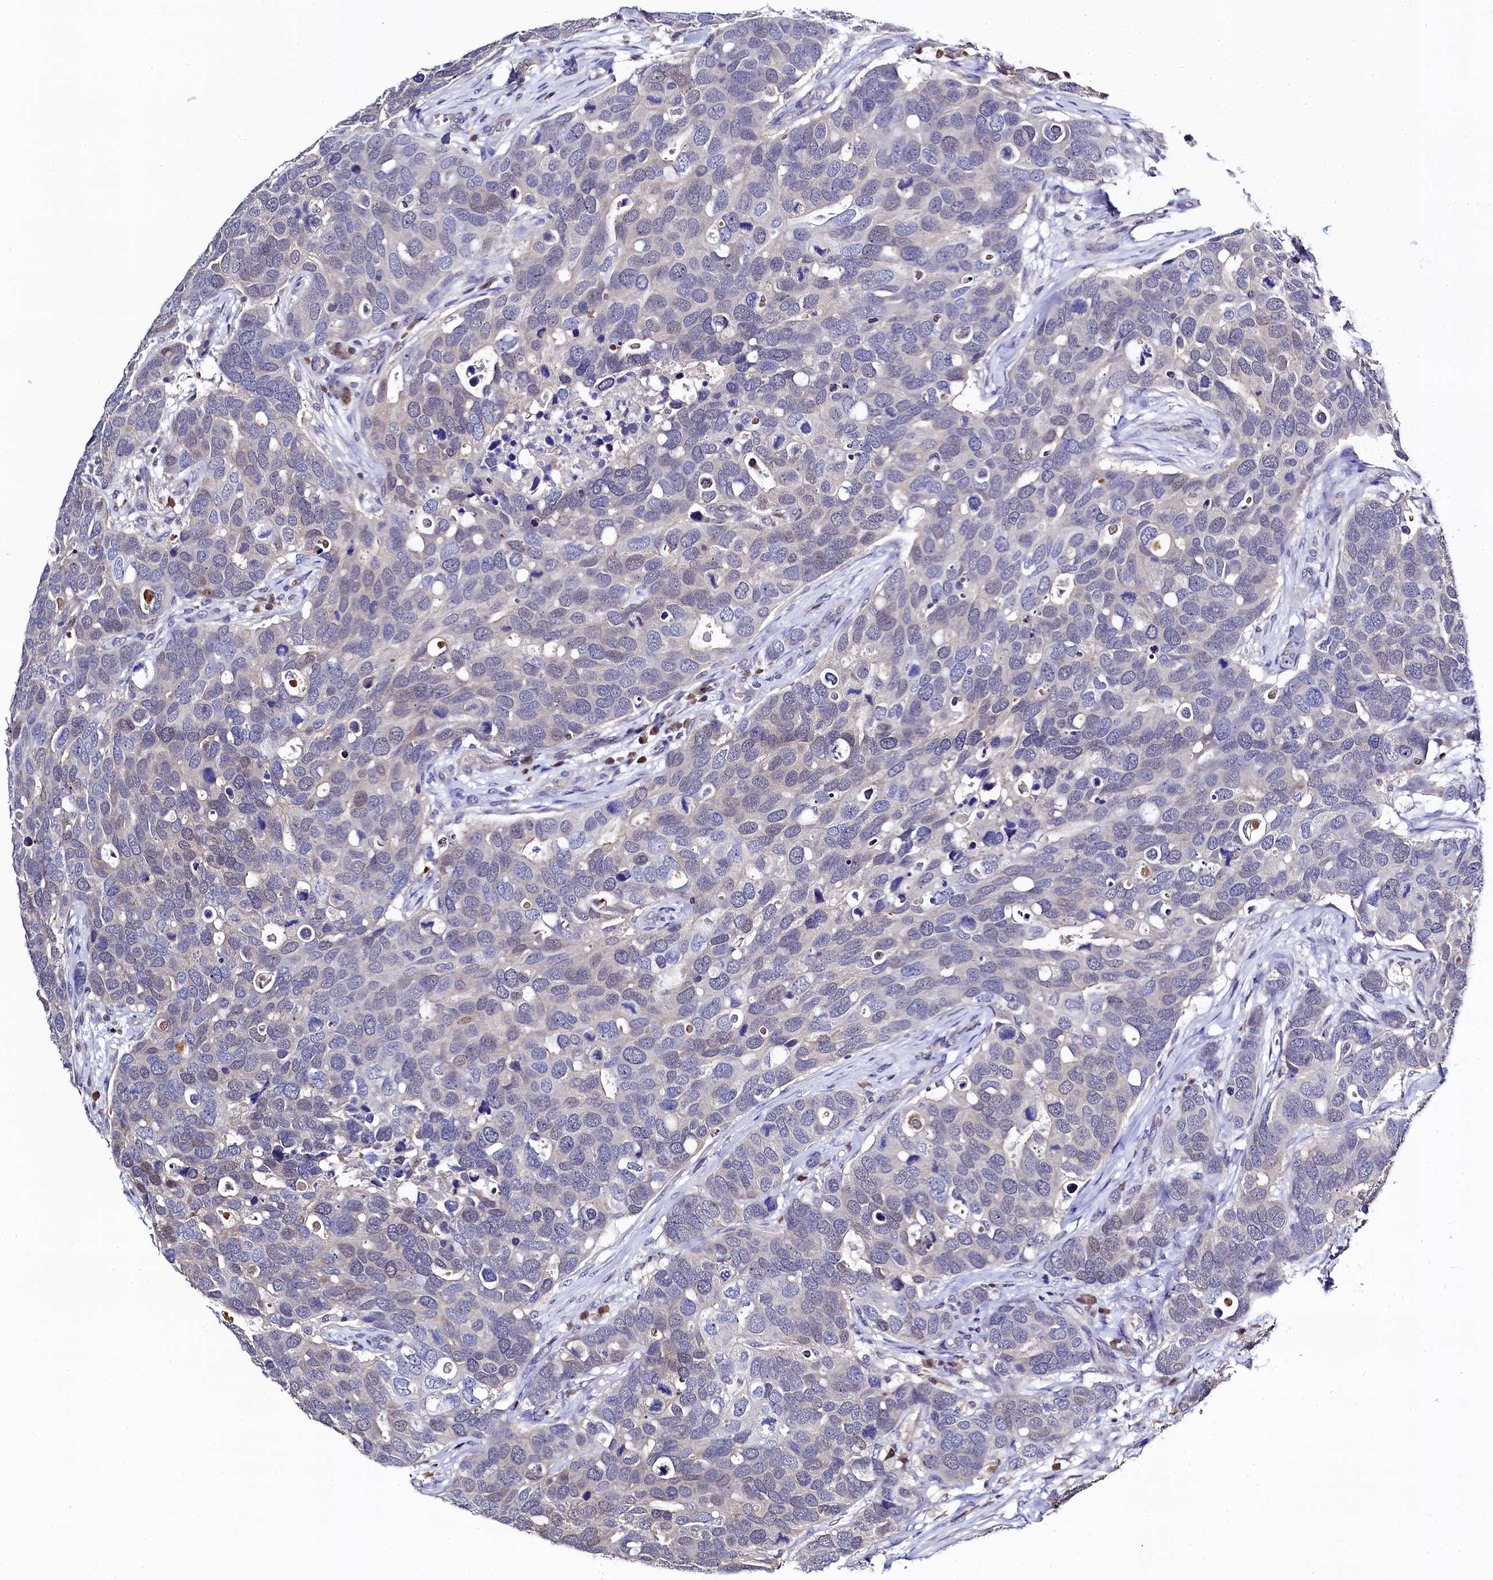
{"staining": {"intensity": "negative", "quantity": "none", "location": "none"}, "tissue": "breast cancer", "cell_type": "Tumor cells", "image_type": "cancer", "snomed": [{"axis": "morphology", "description": "Duct carcinoma"}, {"axis": "topography", "description": "Breast"}], "caption": "IHC of human breast cancer displays no staining in tumor cells.", "gene": "C11orf54", "patient": {"sex": "female", "age": 83}}